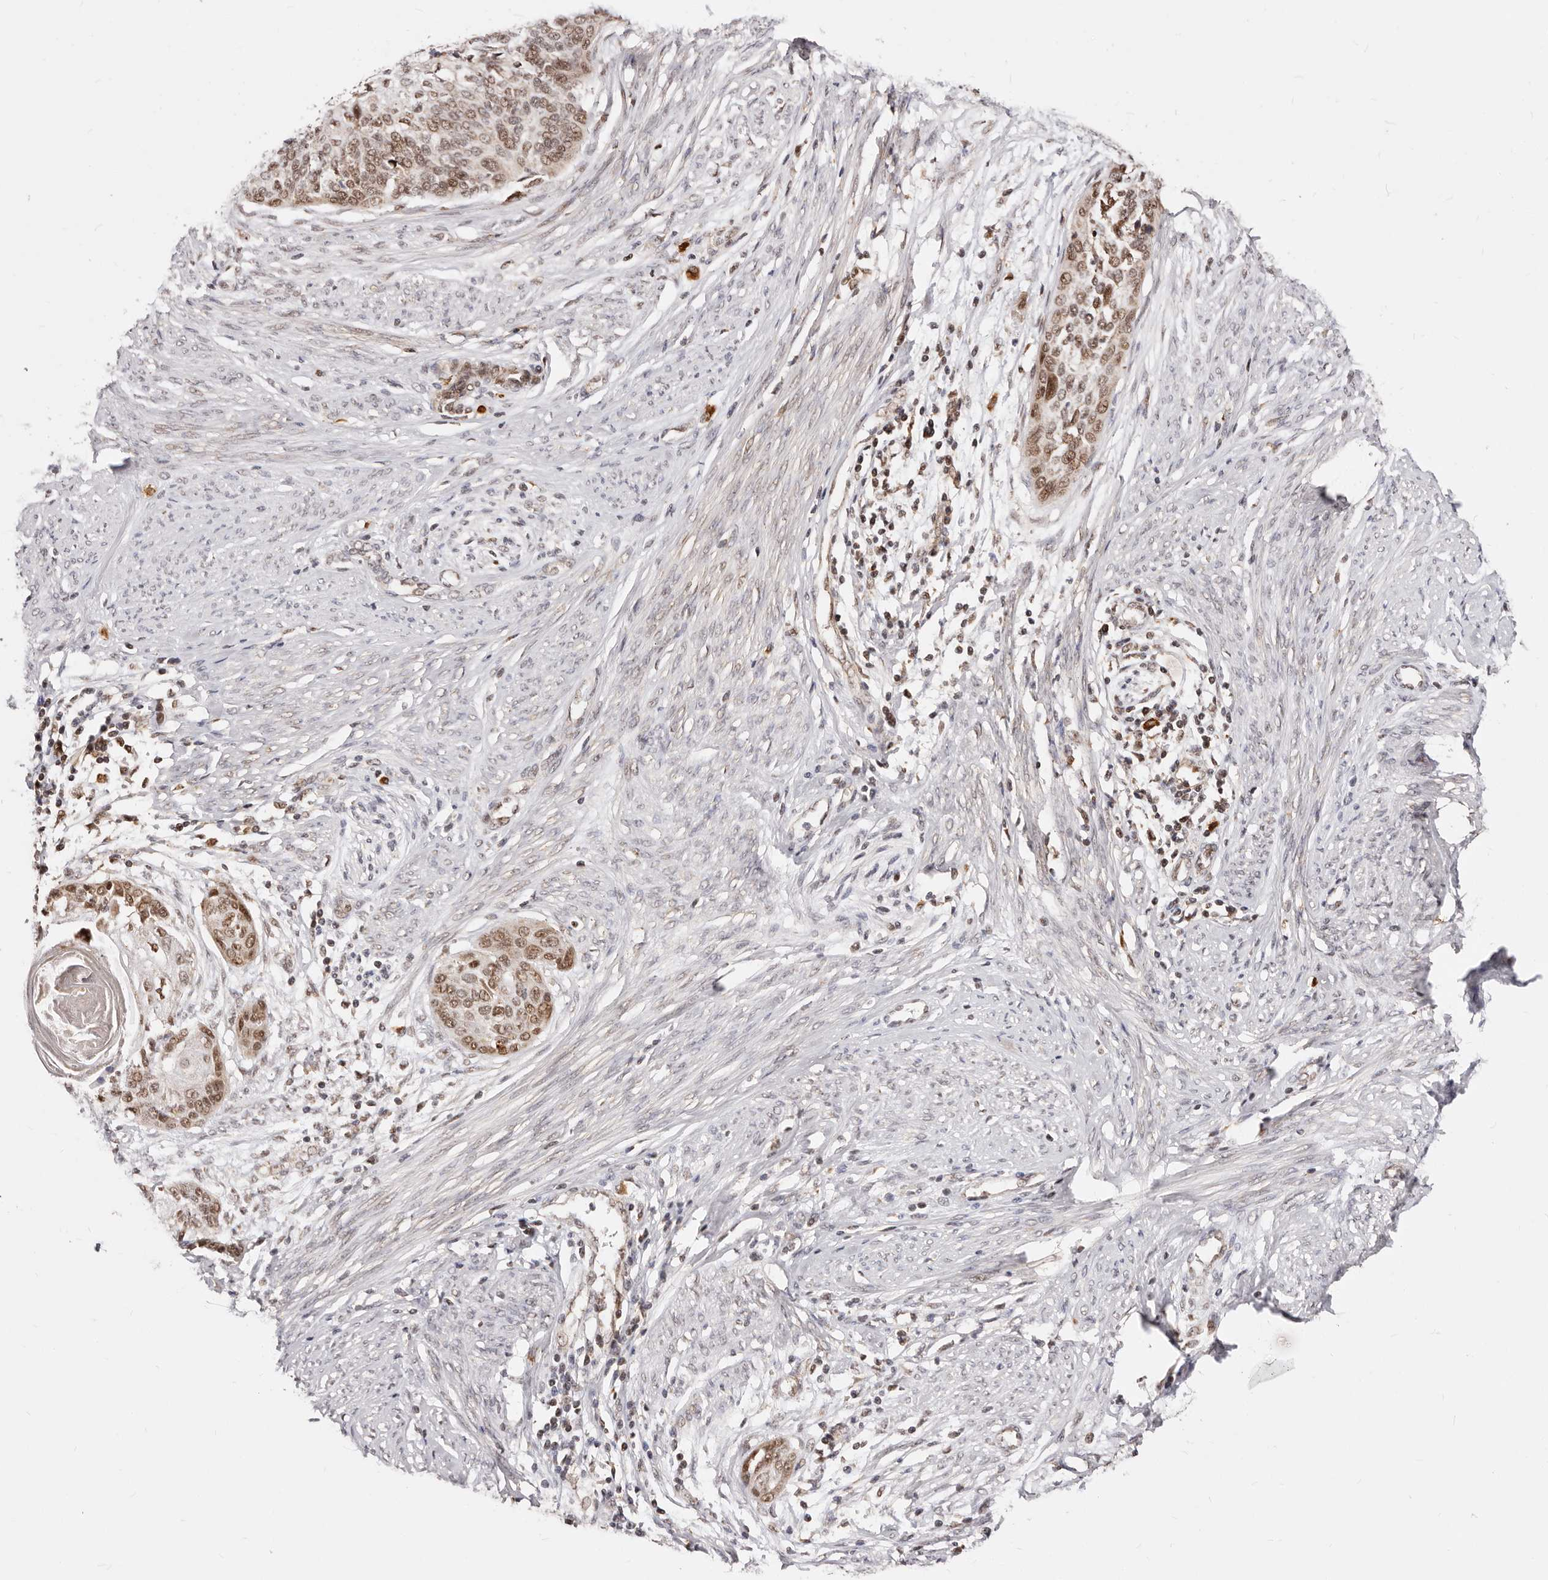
{"staining": {"intensity": "moderate", "quantity": ">75%", "location": "nuclear"}, "tissue": "cervical cancer", "cell_type": "Tumor cells", "image_type": "cancer", "snomed": [{"axis": "morphology", "description": "Squamous cell carcinoma, NOS"}, {"axis": "topography", "description": "Cervix"}], "caption": "Human squamous cell carcinoma (cervical) stained for a protein (brown) shows moderate nuclear positive expression in approximately >75% of tumor cells.", "gene": "SEC14L1", "patient": {"sex": "female", "age": 37}}